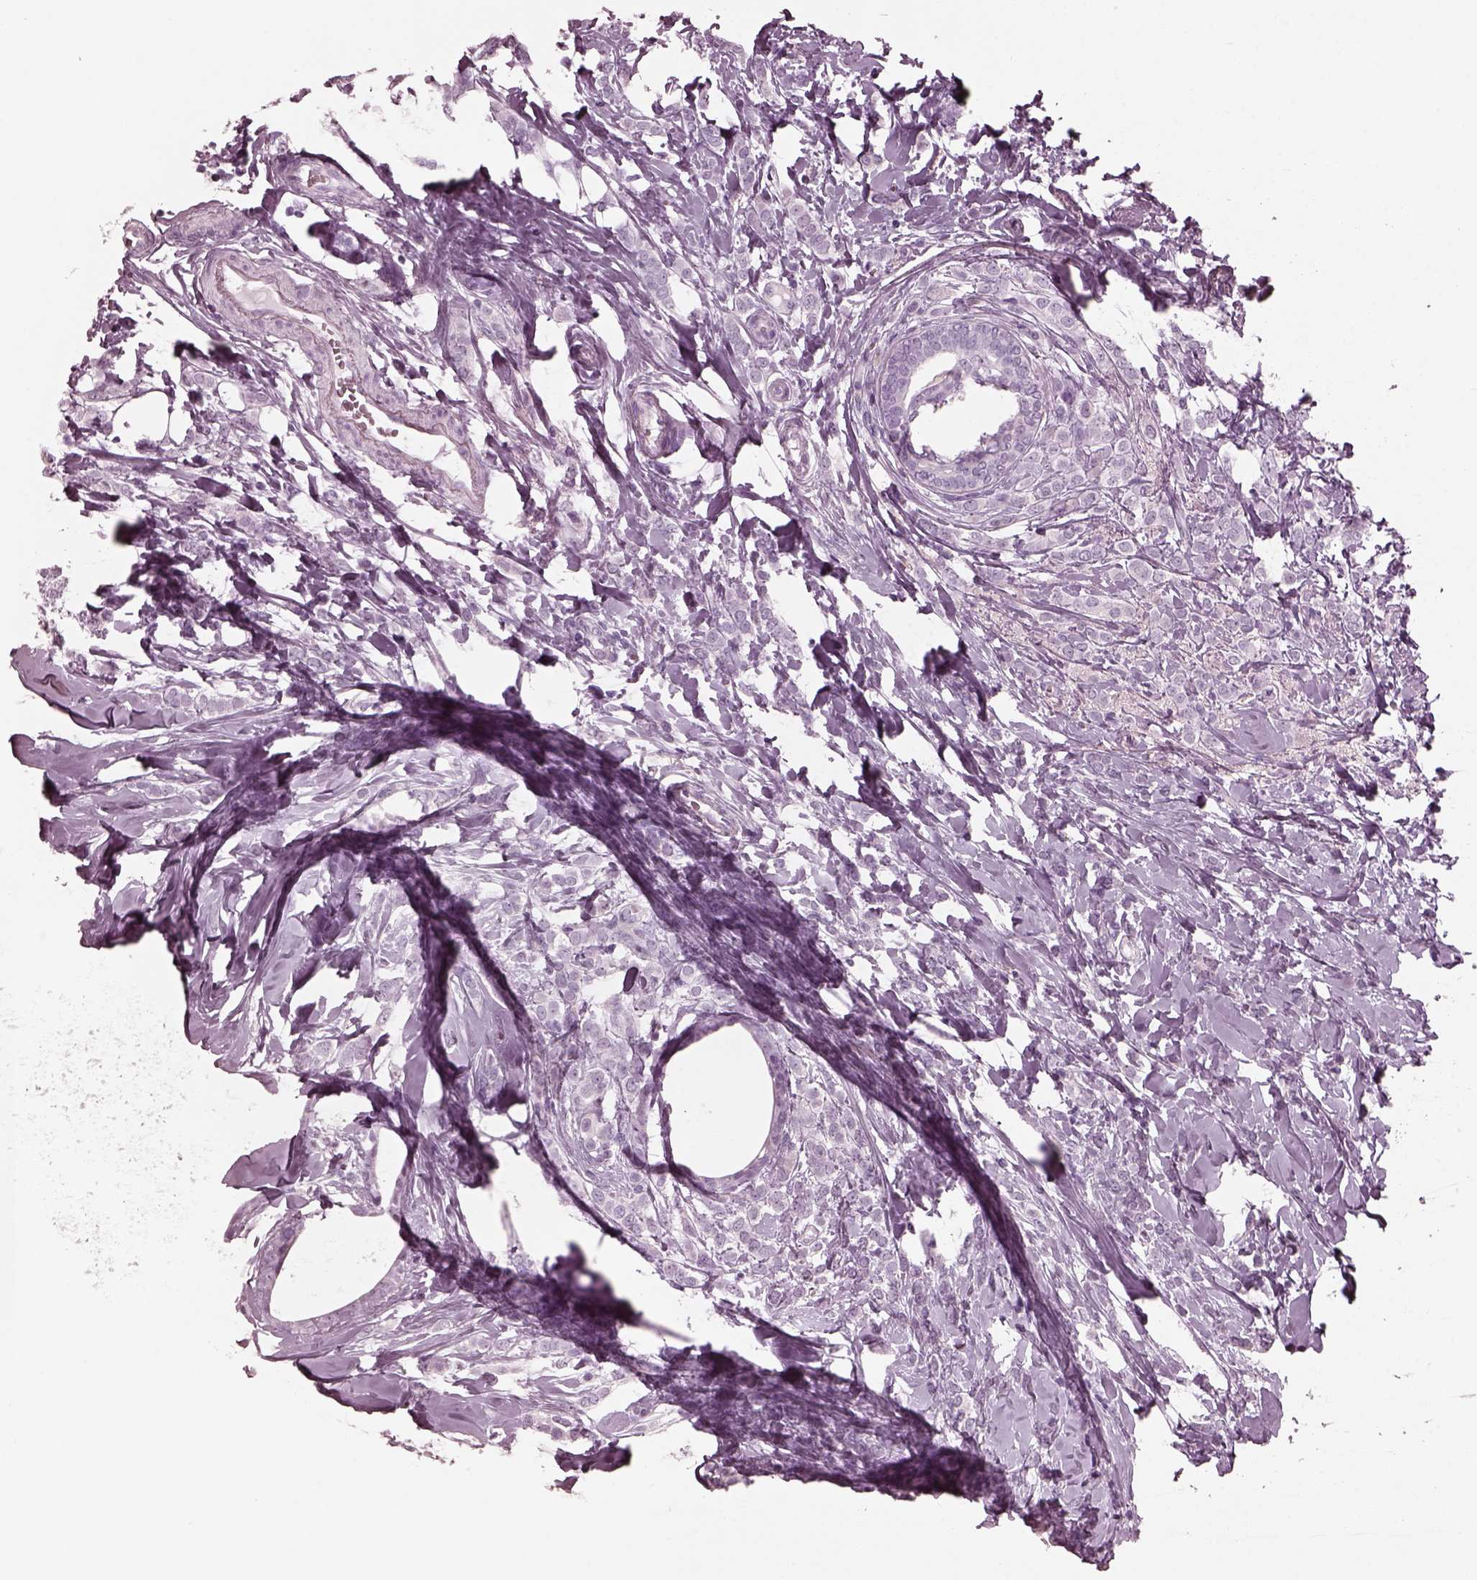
{"staining": {"intensity": "negative", "quantity": "none", "location": "none"}, "tissue": "breast cancer", "cell_type": "Tumor cells", "image_type": "cancer", "snomed": [{"axis": "morphology", "description": "Lobular carcinoma"}, {"axis": "topography", "description": "Breast"}], "caption": "This is a histopathology image of immunohistochemistry (IHC) staining of breast cancer, which shows no positivity in tumor cells.", "gene": "FABP9", "patient": {"sex": "female", "age": 49}}